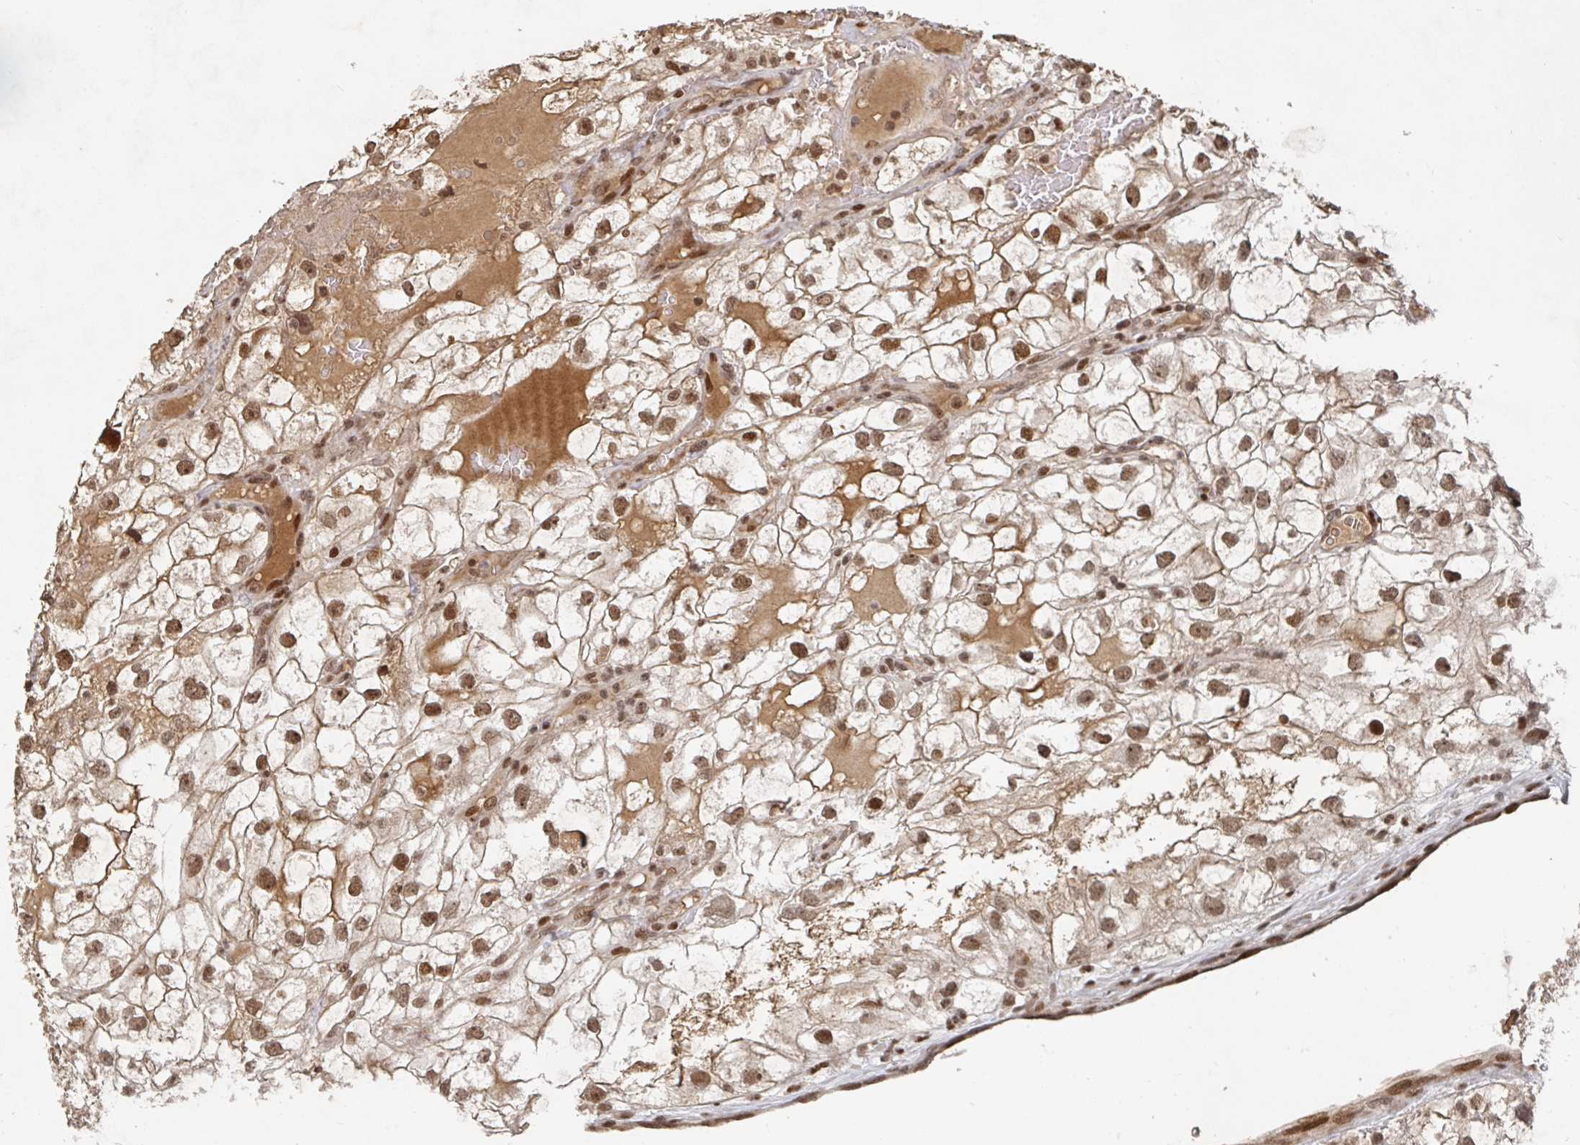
{"staining": {"intensity": "moderate", "quantity": ">75%", "location": "nuclear"}, "tissue": "renal cancer", "cell_type": "Tumor cells", "image_type": "cancer", "snomed": [{"axis": "morphology", "description": "Adenocarcinoma, NOS"}, {"axis": "topography", "description": "Kidney"}], "caption": "Adenocarcinoma (renal) stained for a protein demonstrates moderate nuclear positivity in tumor cells.", "gene": "ZDHHC12", "patient": {"sex": "male", "age": 59}}